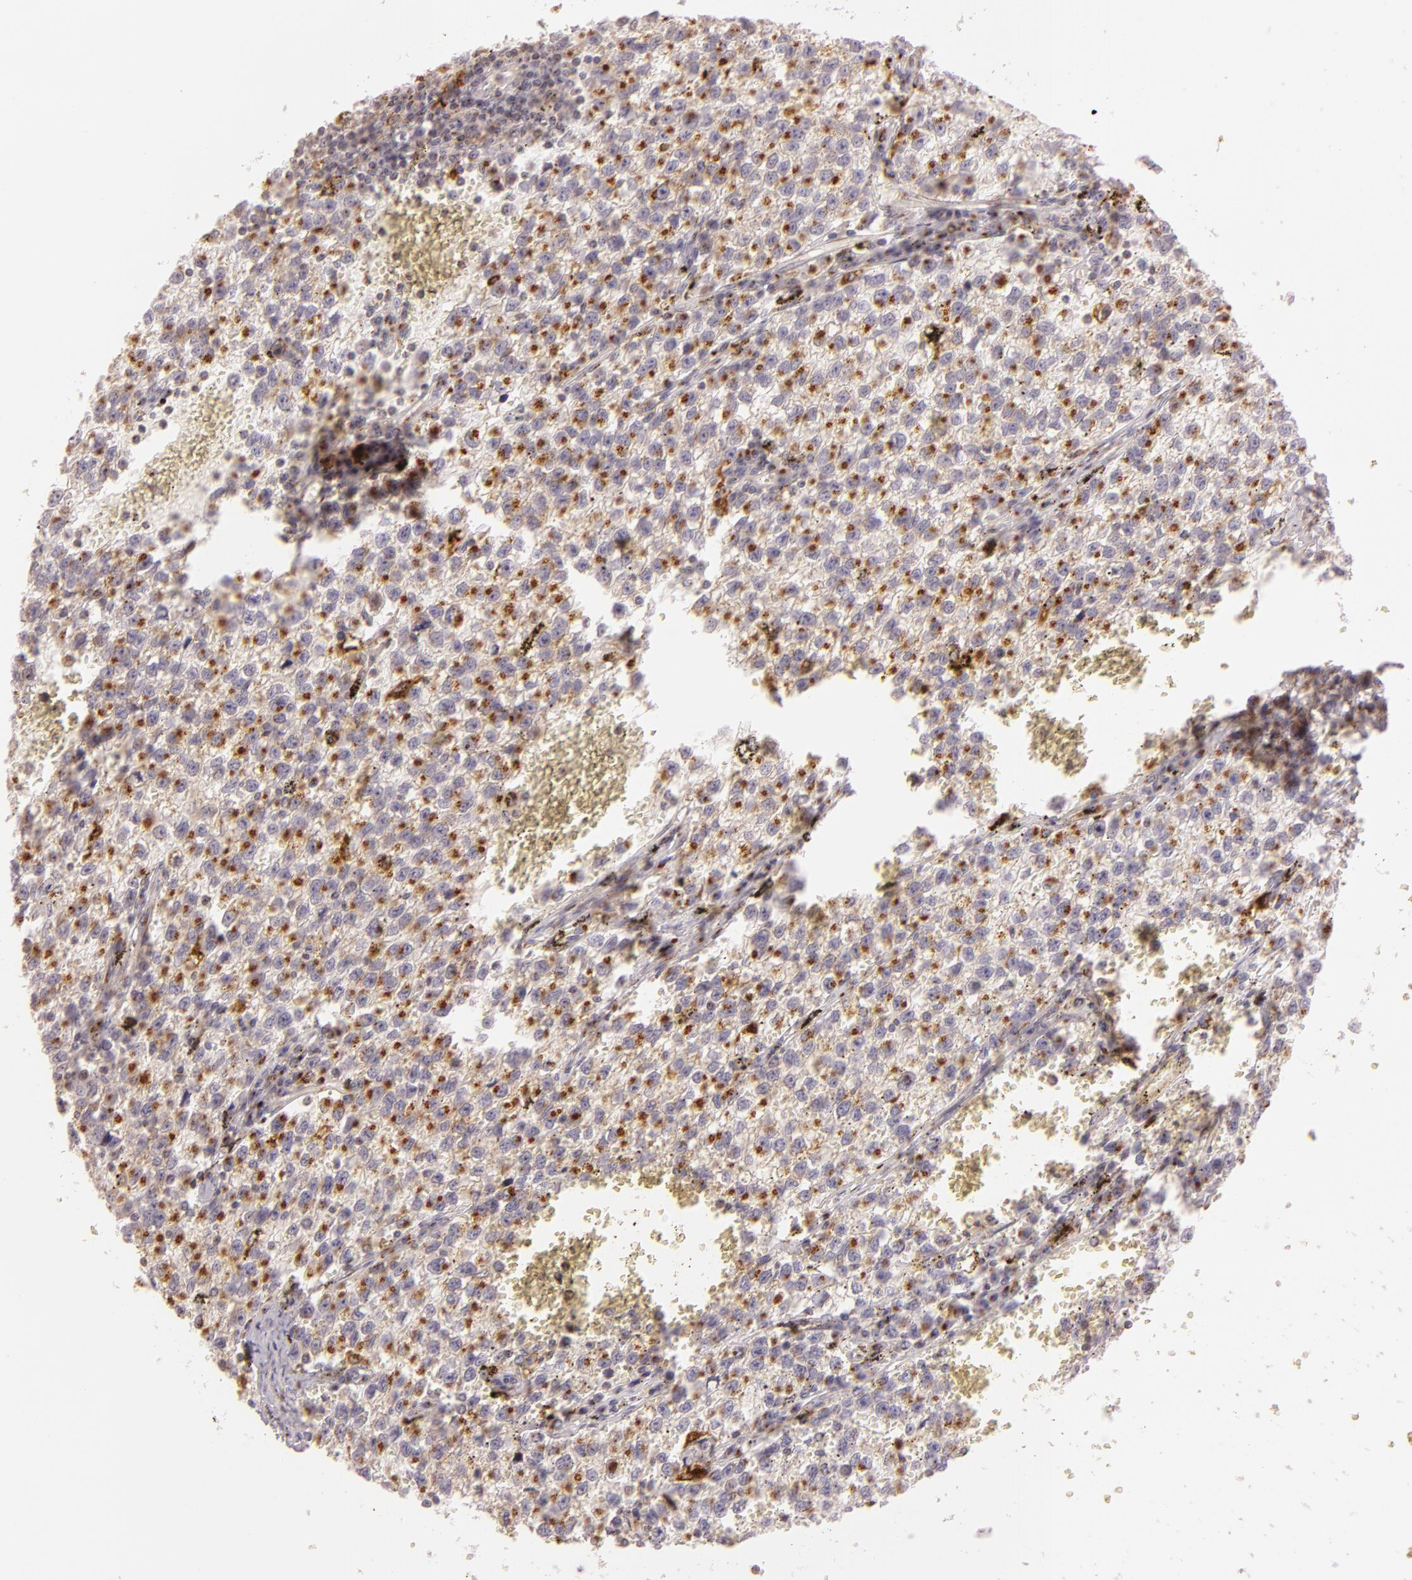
{"staining": {"intensity": "weak", "quantity": ">75%", "location": "cytoplasmic/membranous"}, "tissue": "testis cancer", "cell_type": "Tumor cells", "image_type": "cancer", "snomed": [{"axis": "morphology", "description": "Seminoma, NOS"}, {"axis": "topography", "description": "Testis"}], "caption": "An image showing weak cytoplasmic/membranous positivity in about >75% of tumor cells in testis cancer (seminoma), as visualized by brown immunohistochemical staining.", "gene": "LGMN", "patient": {"sex": "male", "age": 35}}